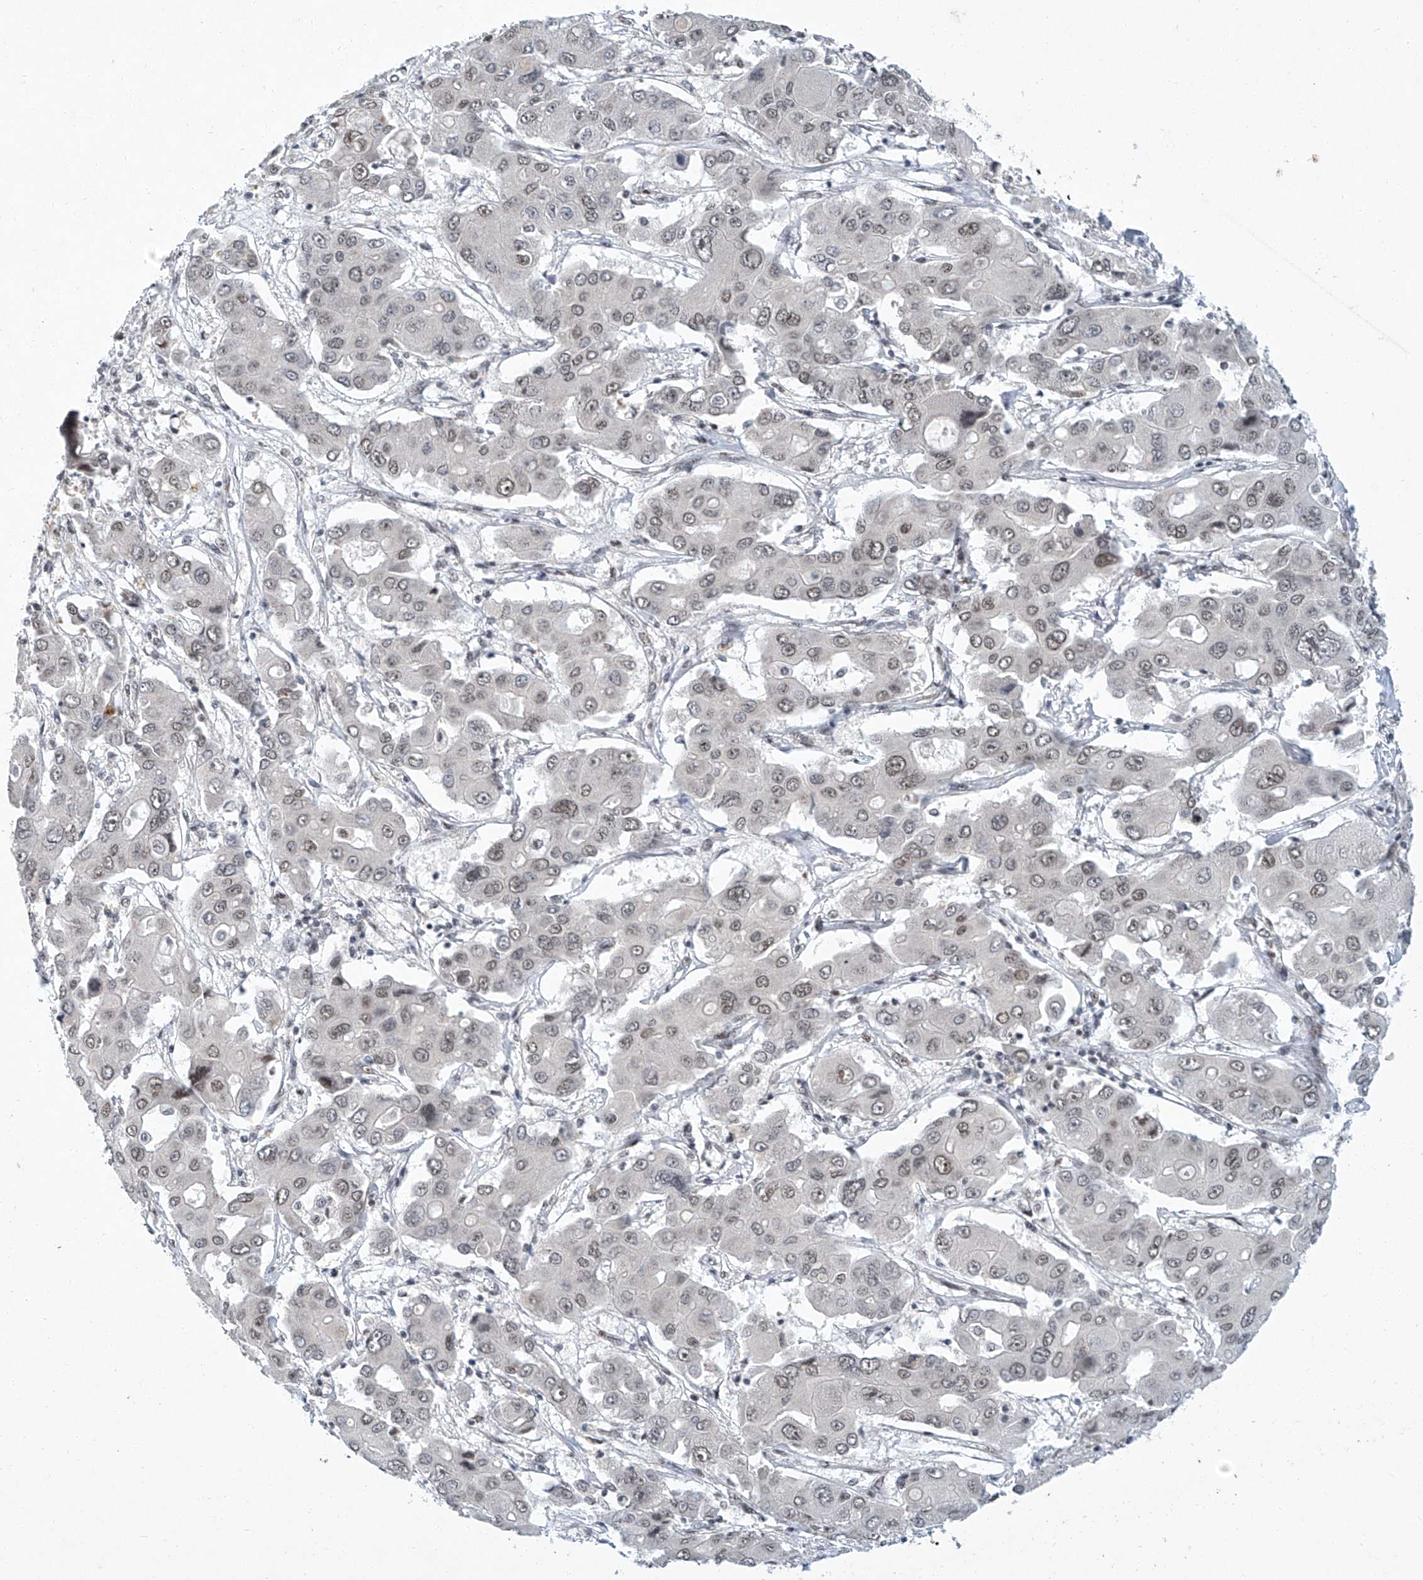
{"staining": {"intensity": "weak", "quantity": ">75%", "location": "nuclear"}, "tissue": "liver cancer", "cell_type": "Tumor cells", "image_type": "cancer", "snomed": [{"axis": "morphology", "description": "Cholangiocarcinoma"}, {"axis": "topography", "description": "Liver"}], "caption": "A brown stain labels weak nuclear positivity of a protein in human liver cancer (cholangiocarcinoma) tumor cells.", "gene": "TFDP1", "patient": {"sex": "male", "age": 67}}